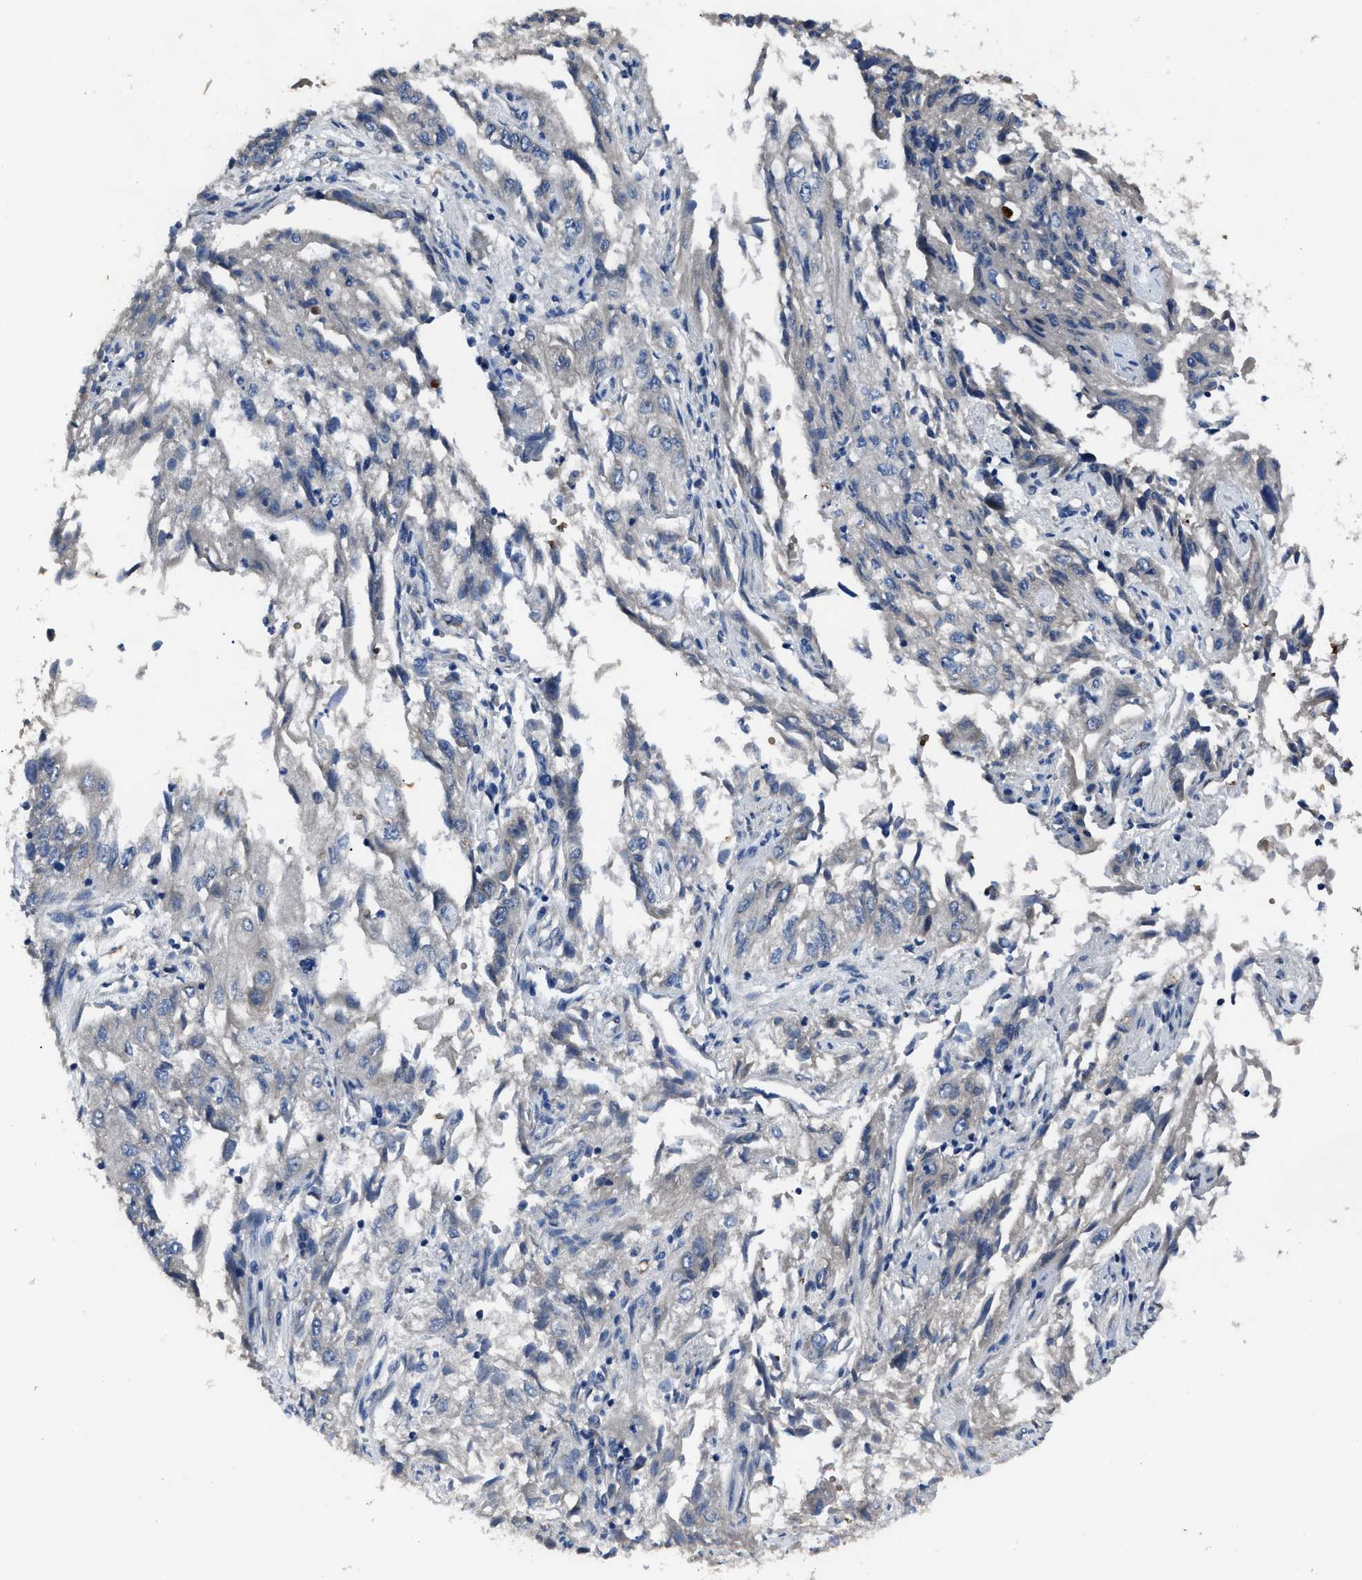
{"staining": {"intensity": "negative", "quantity": "none", "location": "none"}, "tissue": "endometrial cancer", "cell_type": "Tumor cells", "image_type": "cancer", "snomed": [{"axis": "morphology", "description": "Adenocarcinoma, NOS"}, {"axis": "topography", "description": "Endometrium"}], "caption": "A photomicrograph of human endometrial adenocarcinoma is negative for staining in tumor cells.", "gene": "UPF1", "patient": {"sex": "female", "age": 49}}